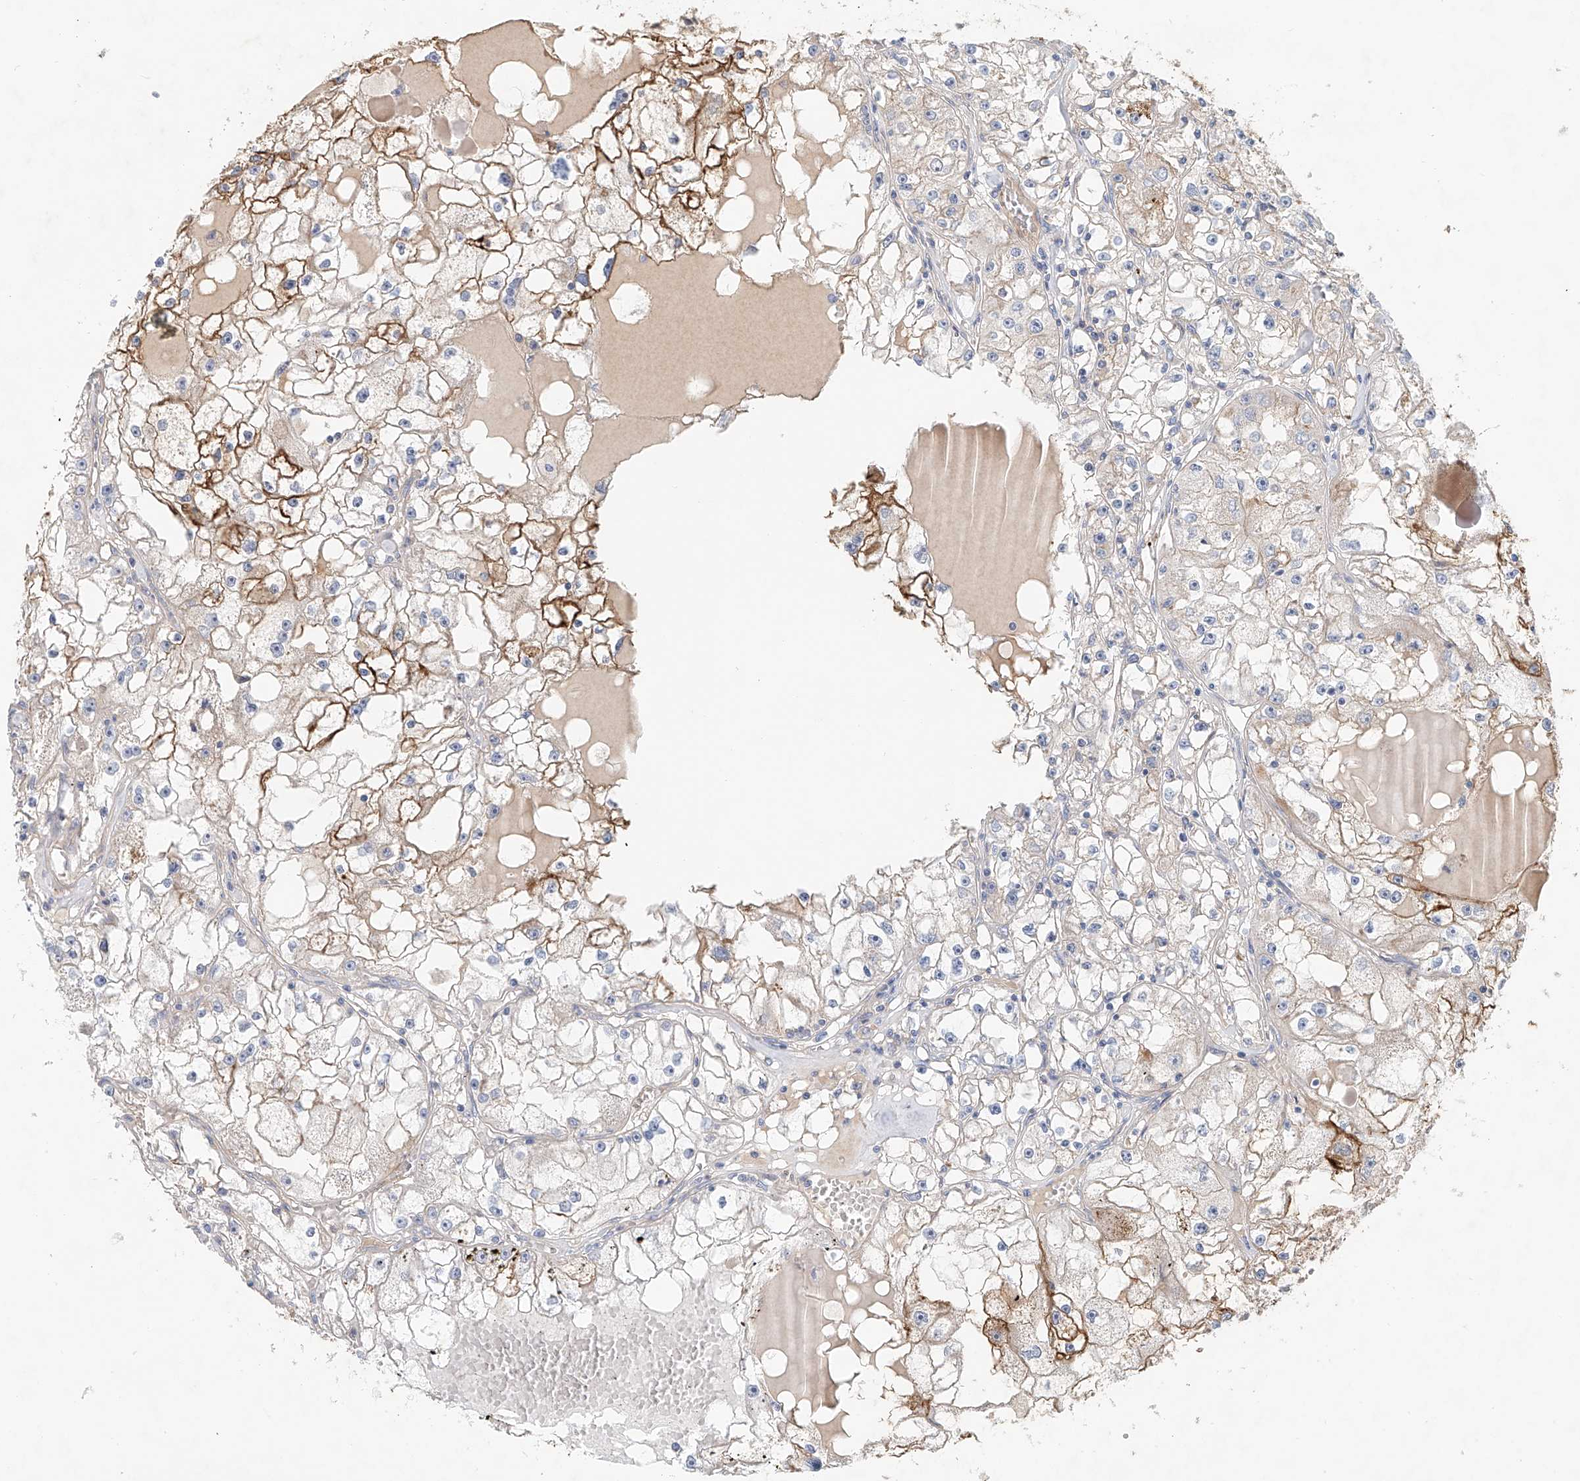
{"staining": {"intensity": "moderate", "quantity": "25%-75%", "location": "cytoplasmic/membranous"}, "tissue": "renal cancer", "cell_type": "Tumor cells", "image_type": "cancer", "snomed": [{"axis": "morphology", "description": "Adenocarcinoma, NOS"}, {"axis": "topography", "description": "Kidney"}], "caption": "The photomicrograph shows immunohistochemical staining of renal cancer. There is moderate cytoplasmic/membranous expression is identified in about 25%-75% of tumor cells.", "gene": "FRYL", "patient": {"sex": "male", "age": 56}}